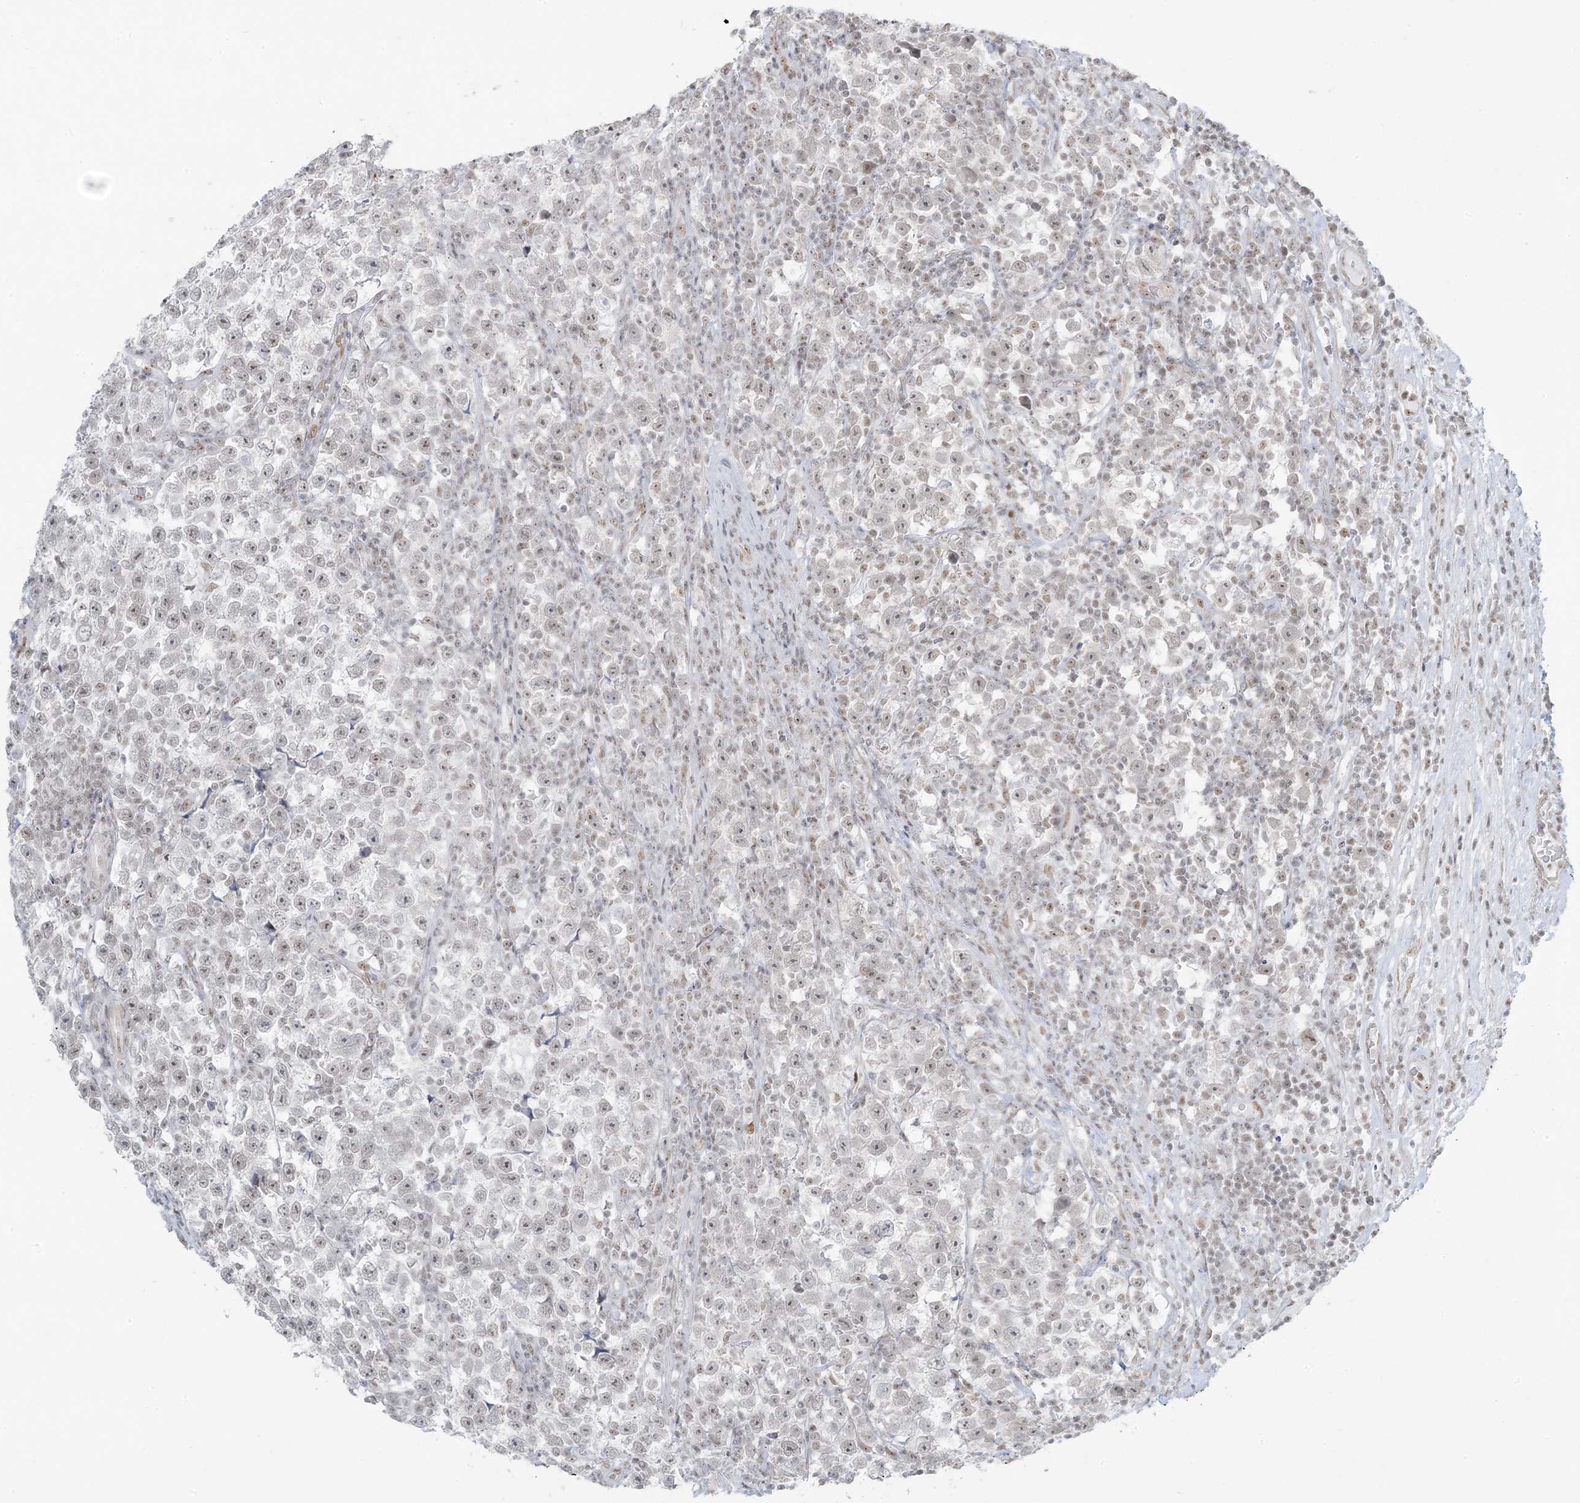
{"staining": {"intensity": "weak", "quantity": "<25%", "location": "nuclear"}, "tissue": "testis cancer", "cell_type": "Tumor cells", "image_type": "cancer", "snomed": [{"axis": "morphology", "description": "Normal tissue, NOS"}, {"axis": "morphology", "description": "Seminoma, NOS"}, {"axis": "topography", "description": "Testis"}], "caption": "The photomicrograph displays no significant staining in tumor cells of testis cancer.", "gene": "ZNF787", "patient": {"sex": "male", "age": 43}}